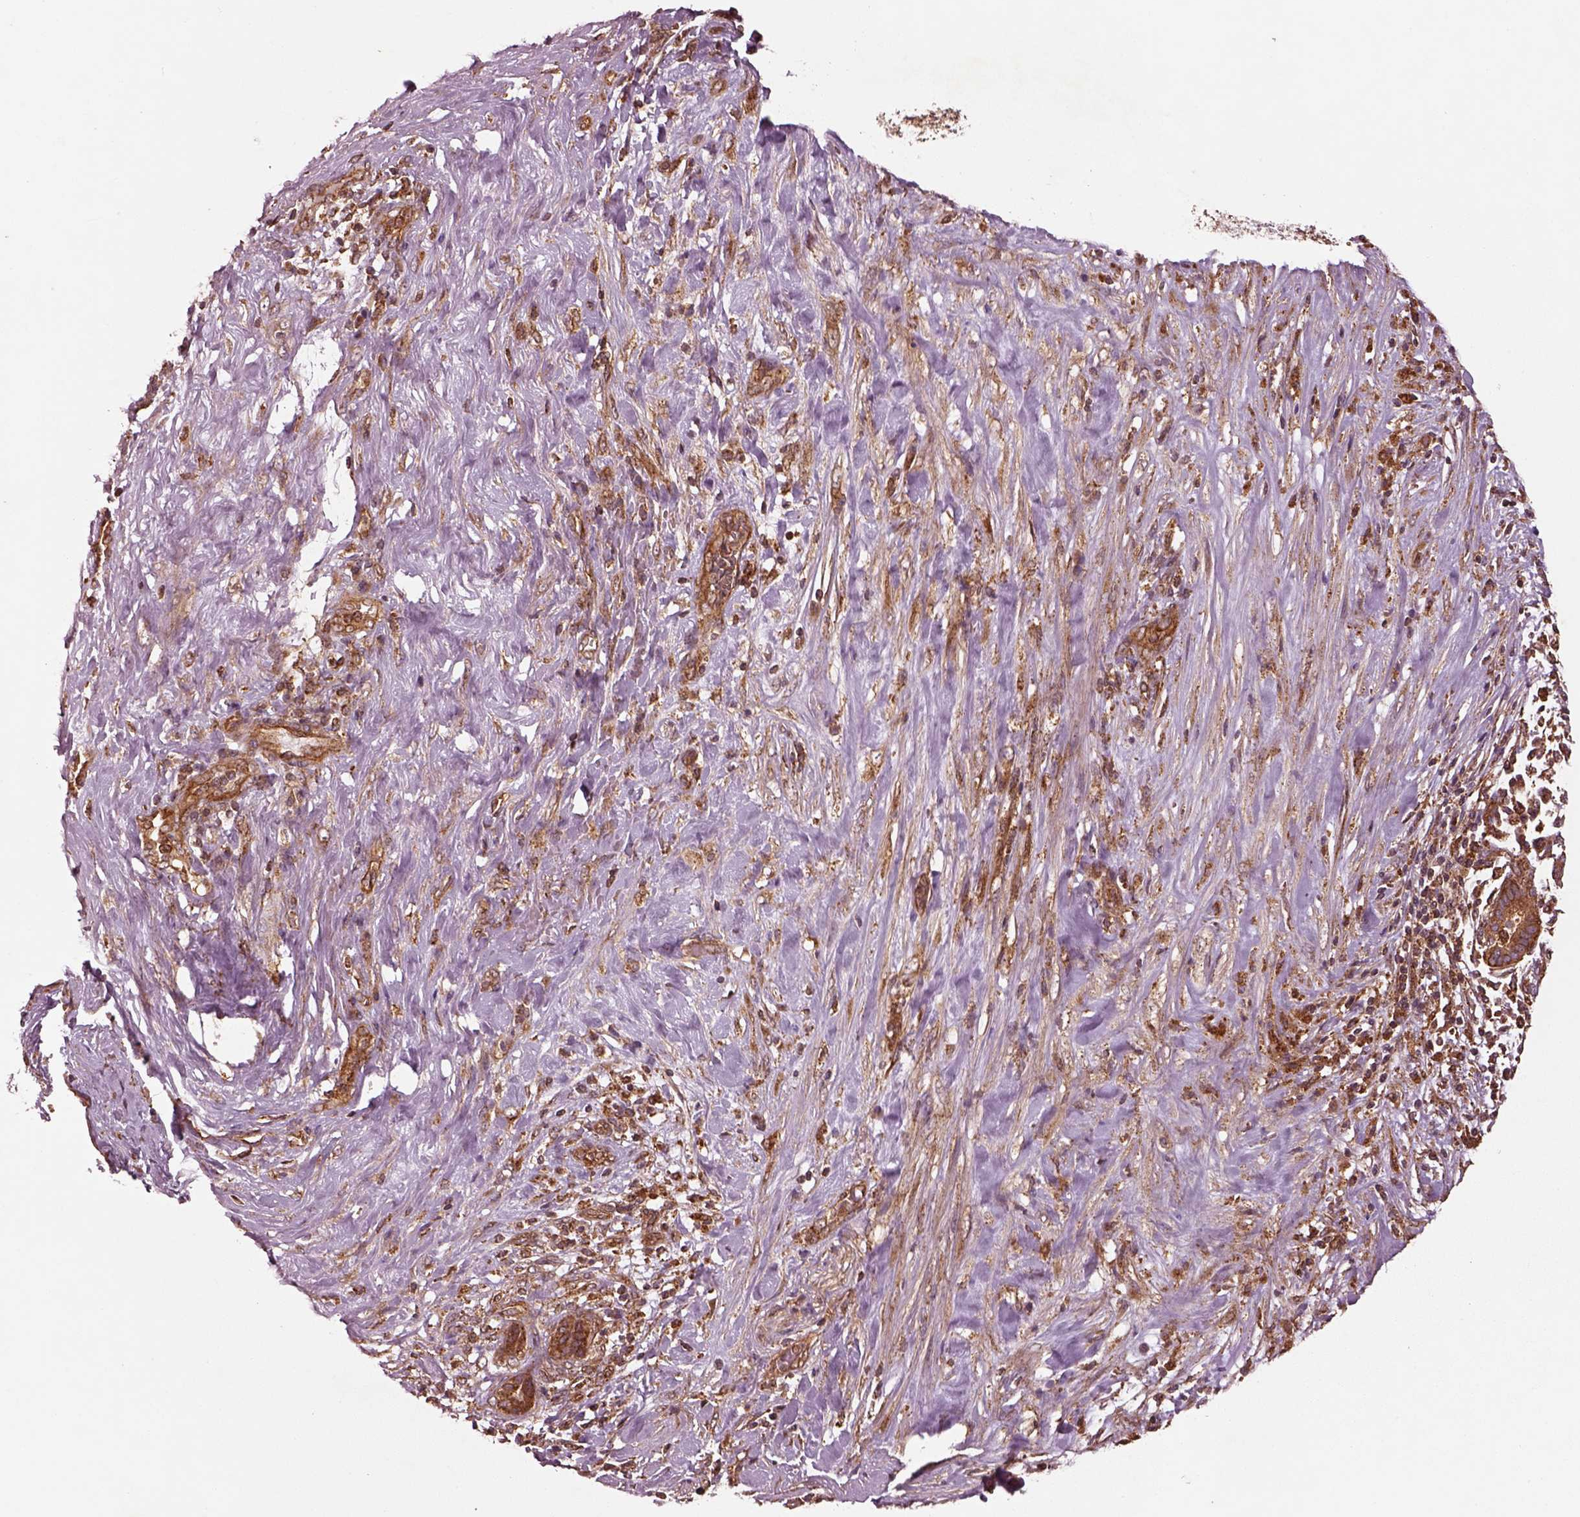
{"staining": {"intensity": "strong", "quantity": ">75%", "location": "cytoplasmic/membranous"}, "tissue": "pancreatic cancer", "cell_type": "Tumor cells", "image_type": "cancer", "snomed": [{"axis": "morphology", "description": "Adenocarcinoma, NOS"}, {"axis": "topography", "description": "Pancreas"}], "caption": "Adenocarcinoma (pancreatic) was stained to show a protein in brown. There is high levels of strong cytoplasmic/membranous staining in approximately >75% of tumor cells.", "gene": "WASHC2A", "patient": {"sex": "male", "age": 44}}